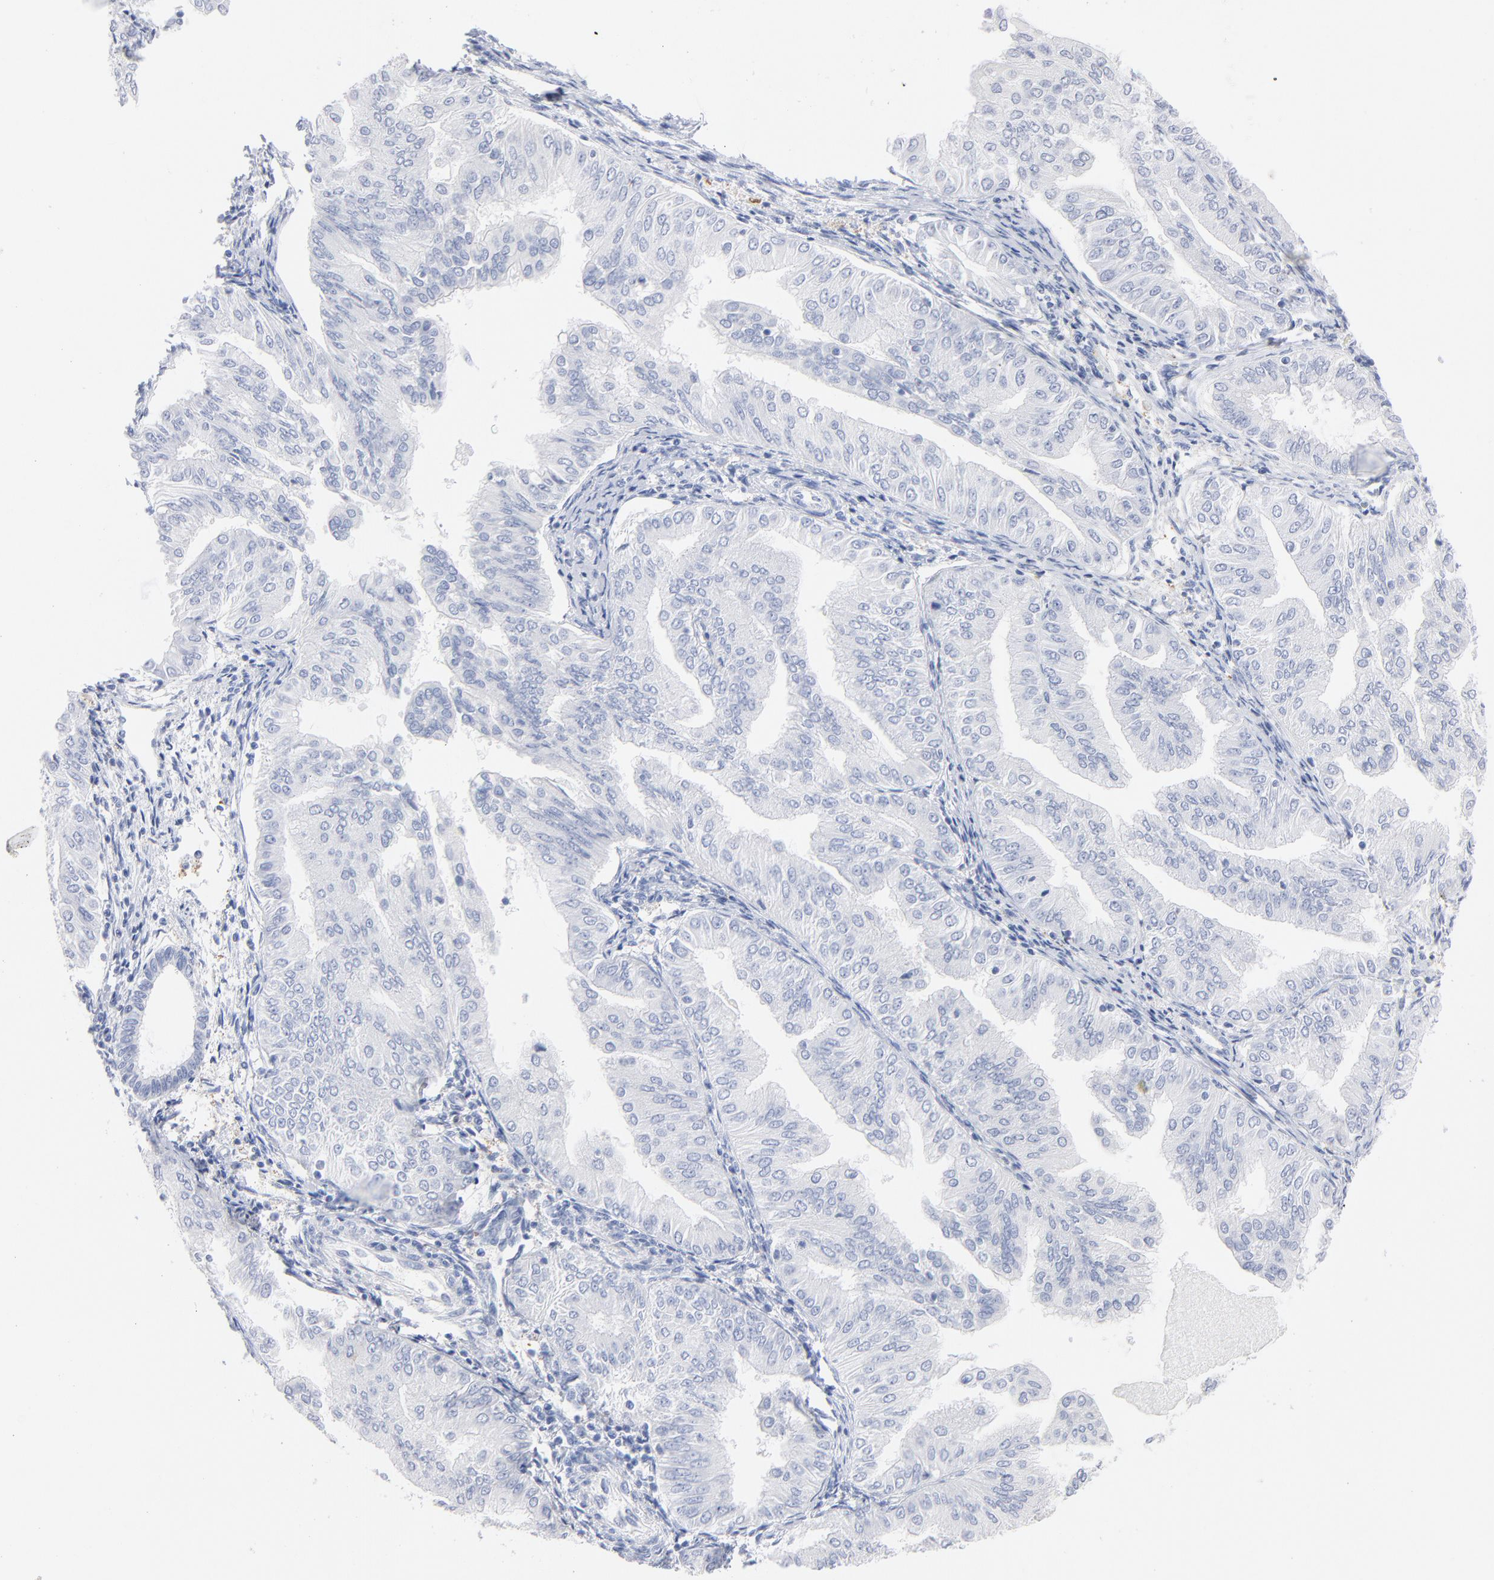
{"staining": {"intensity": "negative", "quantity": "none", "location": "none"}, "tissue": "endometrial cancer", "cell_type": "Tumor cells", "image_type": "cancer", "snomed": [{"axis": "morphology", "description": "Adenocarcinoma, NOS"}, {"axis": "topography", "description": "Endometrium"}], "caption": "Endometrial cancer (adenocarcinoma) was stained to show a protein in brown. There is no significant expression in tumor cells.", "gene": "IFIT2", "patient": {"sex": "female", "age": 53}}